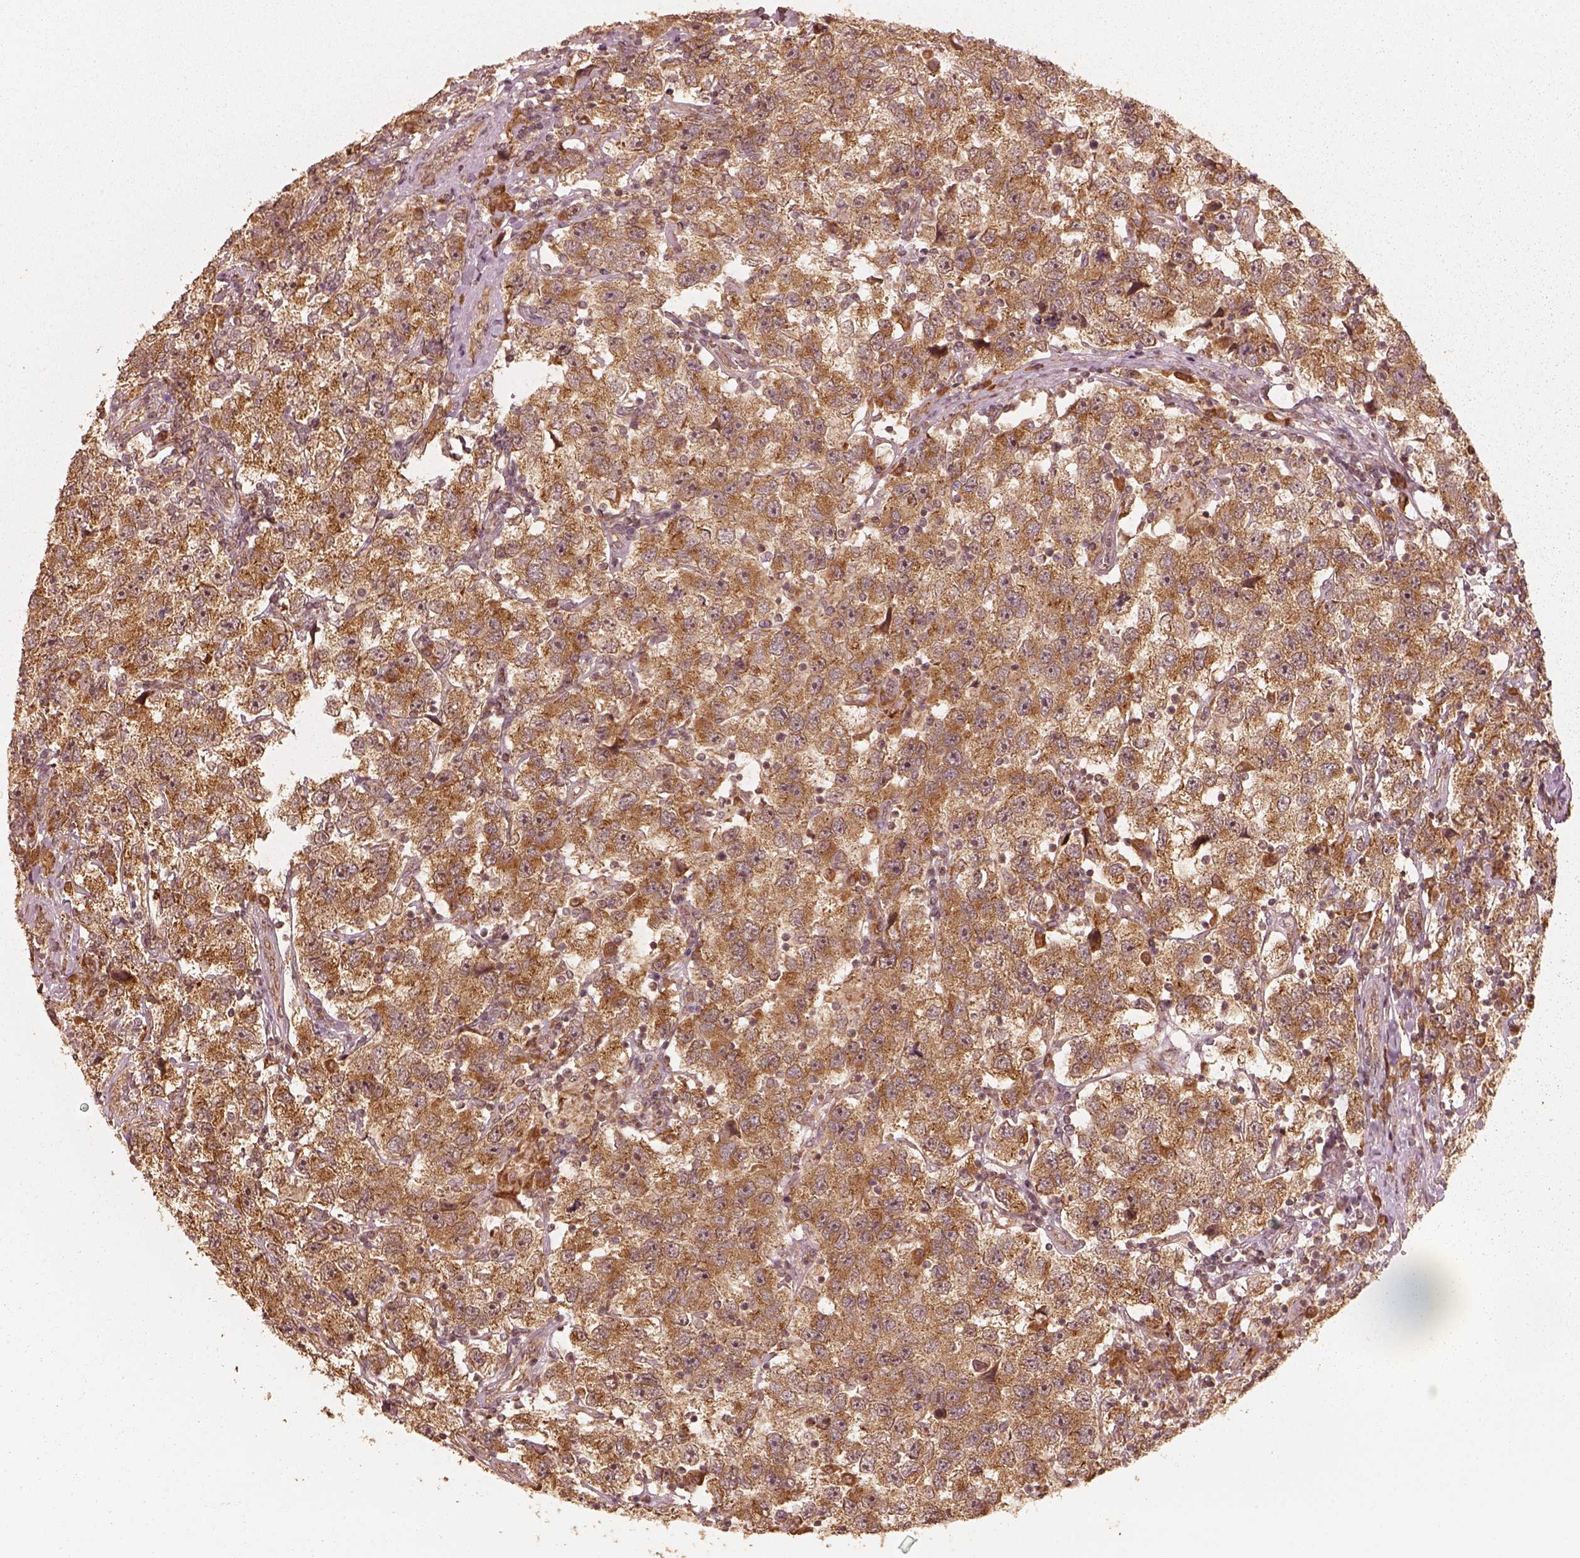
{"staining": {"intensity": "strong", "quantity": ">75%", "location": "cytoplasmic/membranous"}, "tissue": "testis cancer", "cell_type": "Tumor cells", "image_type": "cancer", "snomed": [{"axis": "morphology", "description": "Seminoma, NOS"}, {"axis": "topography", "description": "Testis"}], "caption": "Human seminoma (testis) stained for a protein (brown) demonstrates strong cytoplasmic/membranous positive positivity in about >75% of tumor cells.", "gene": "DNAJC25", "patient": {"sex": "male", "age": 26}}